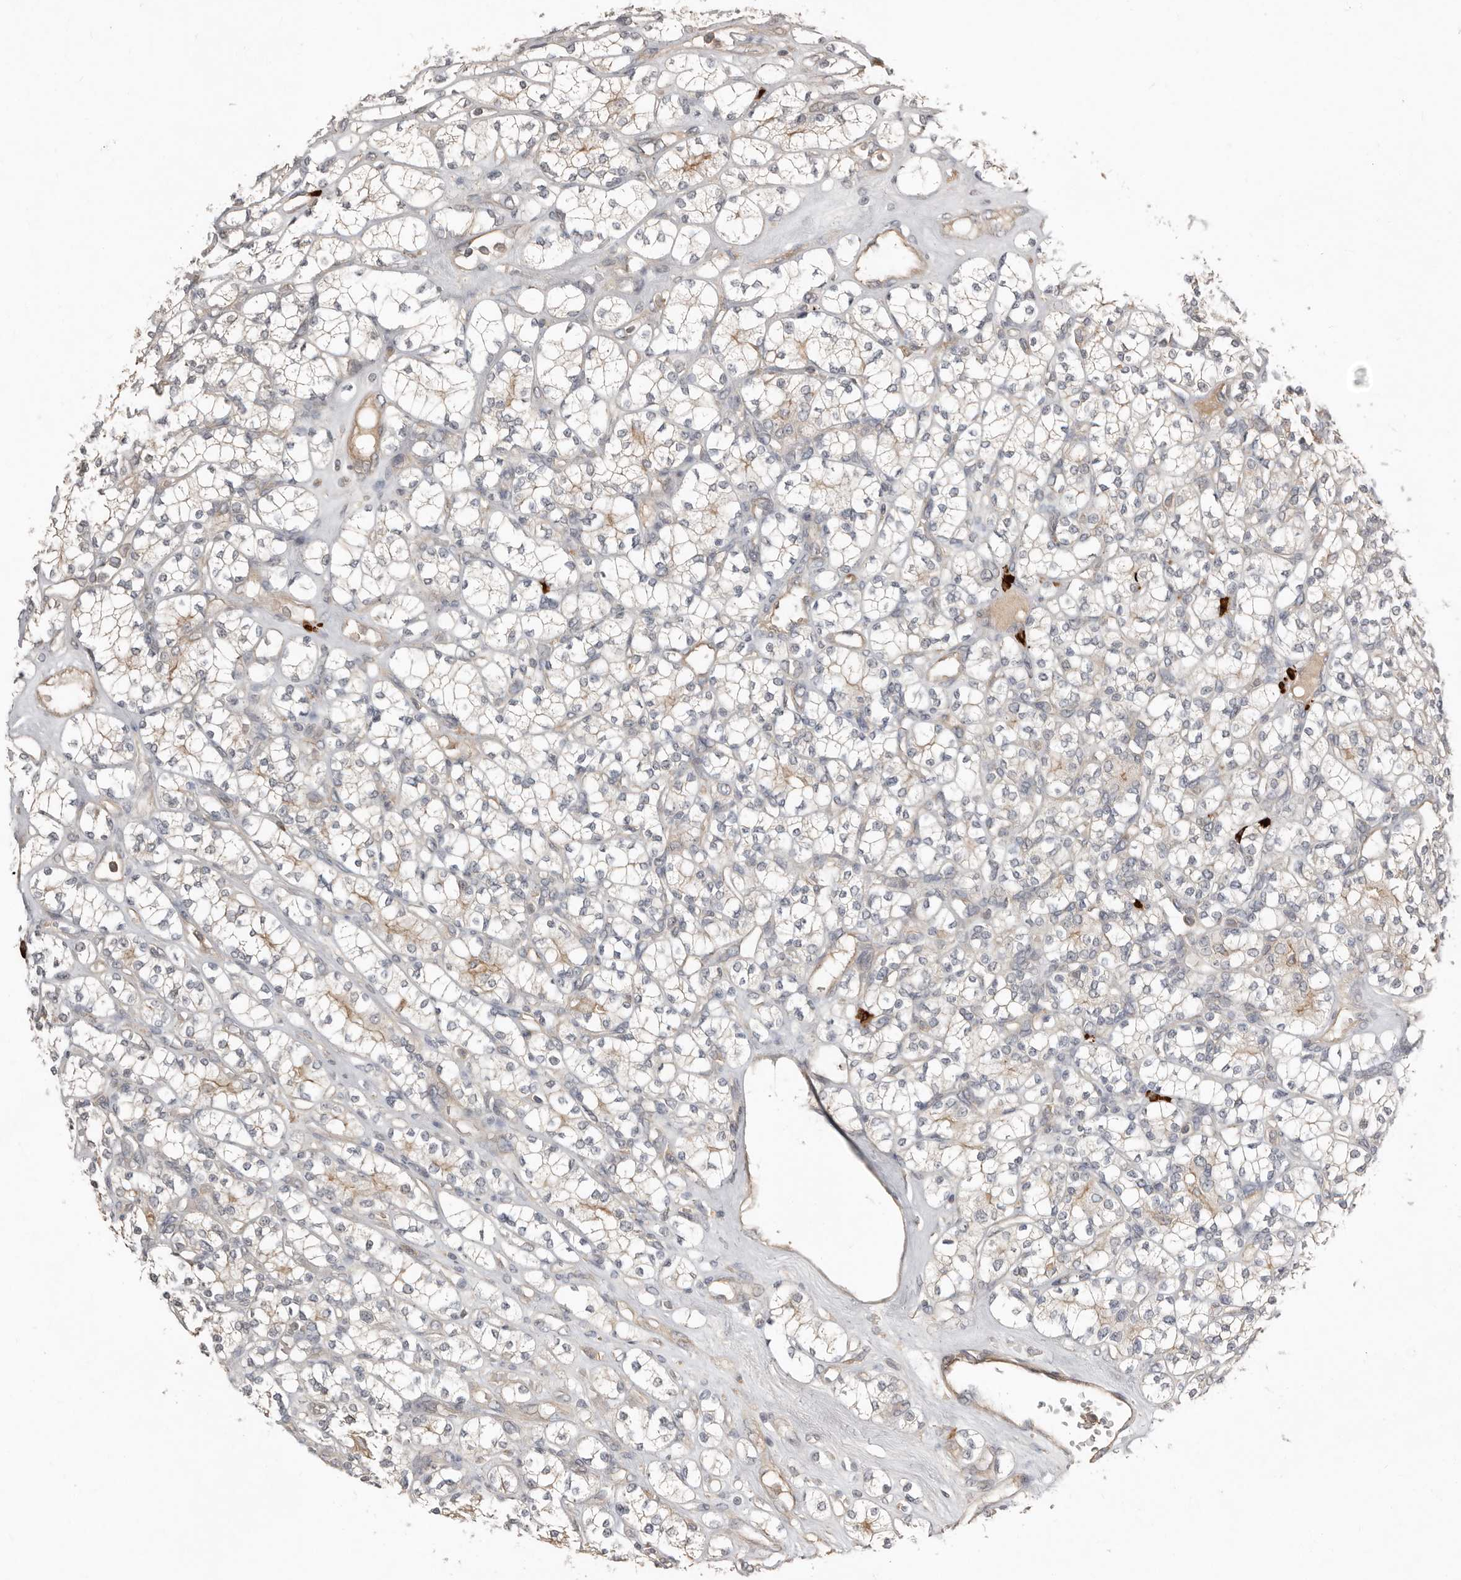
{"staining": {"intensity": "weak", "quantity": "<25%", "location": "cytoplasmic/membranous"}, "tissue": "renal cancer", "cell_type": "Tumor cells", "image_type": "cancer", "snomed": [{"axis": "morphology", "description": "Adenocarcinoma, NOS"}, {"axis": "topography", "description": "Kidney"}], "caption": "Micrograph shows no significant protein positivity in tumor cells of adenocarcinoma (renal).", "gene": "TEAD3", "patient": {"sex": "male", "age": 77}}